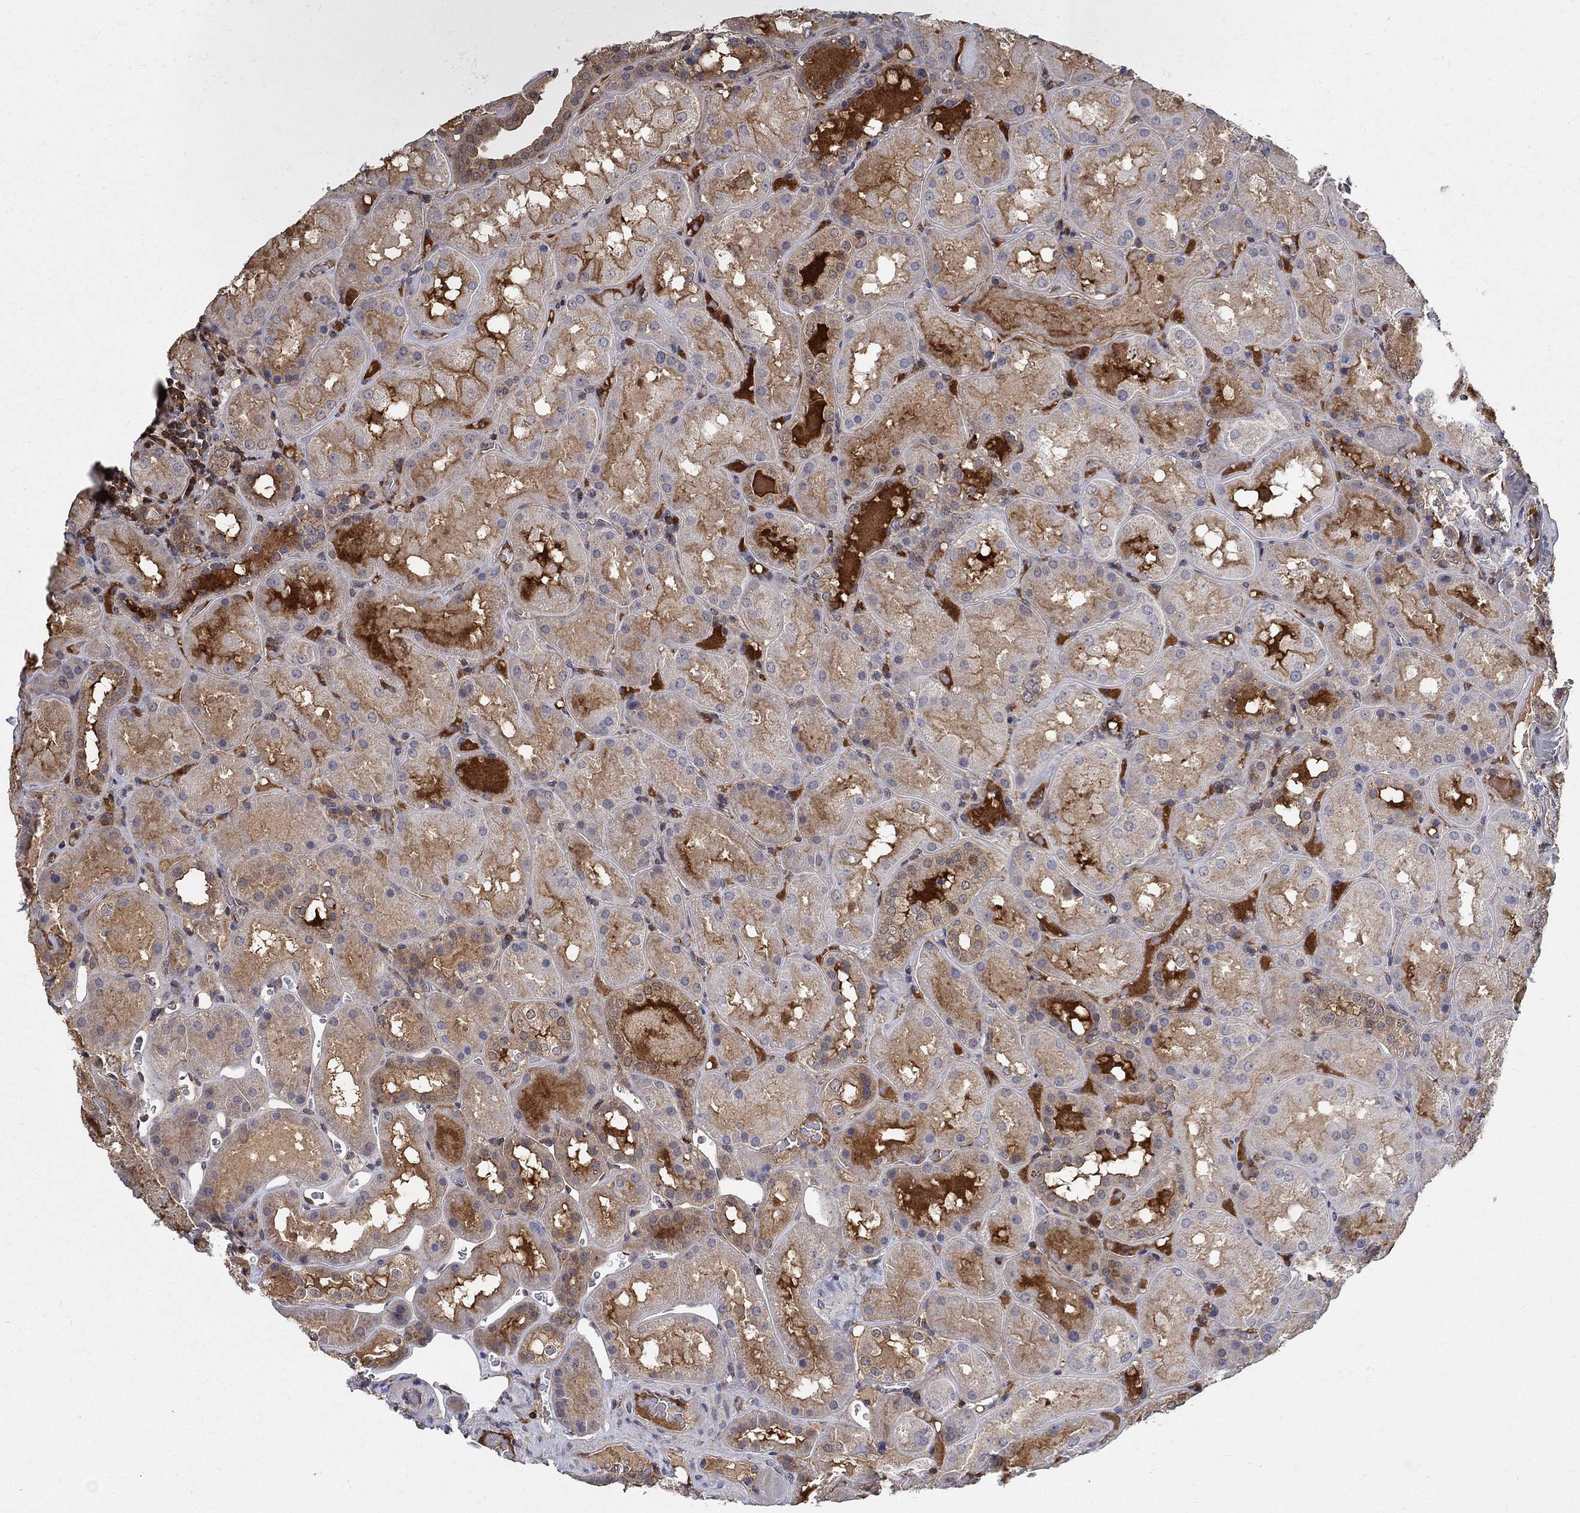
{"staining": {"intensity": "weak", "quantity": "25%-75%", "location": "cytoplasmic/membranous"}, "tissue": "kidney", "cell_type": "Cells in glomeruli", "image_type": "normal", "snomed": [{"axis": "morphology", "description": "Normal tissue, NOS"}, {"axis": "topography", "description": "Kidney"}], "caption": "An immunohistochemistry (IHC) photomicrograph of benign tissue is shown. Protein staining in brown labels weak cytoplasmic/membranous positivity in kidney within cells in glomeruli.", "gene": "AGFG2", "patient": {"sex": "male", "age": 73}}